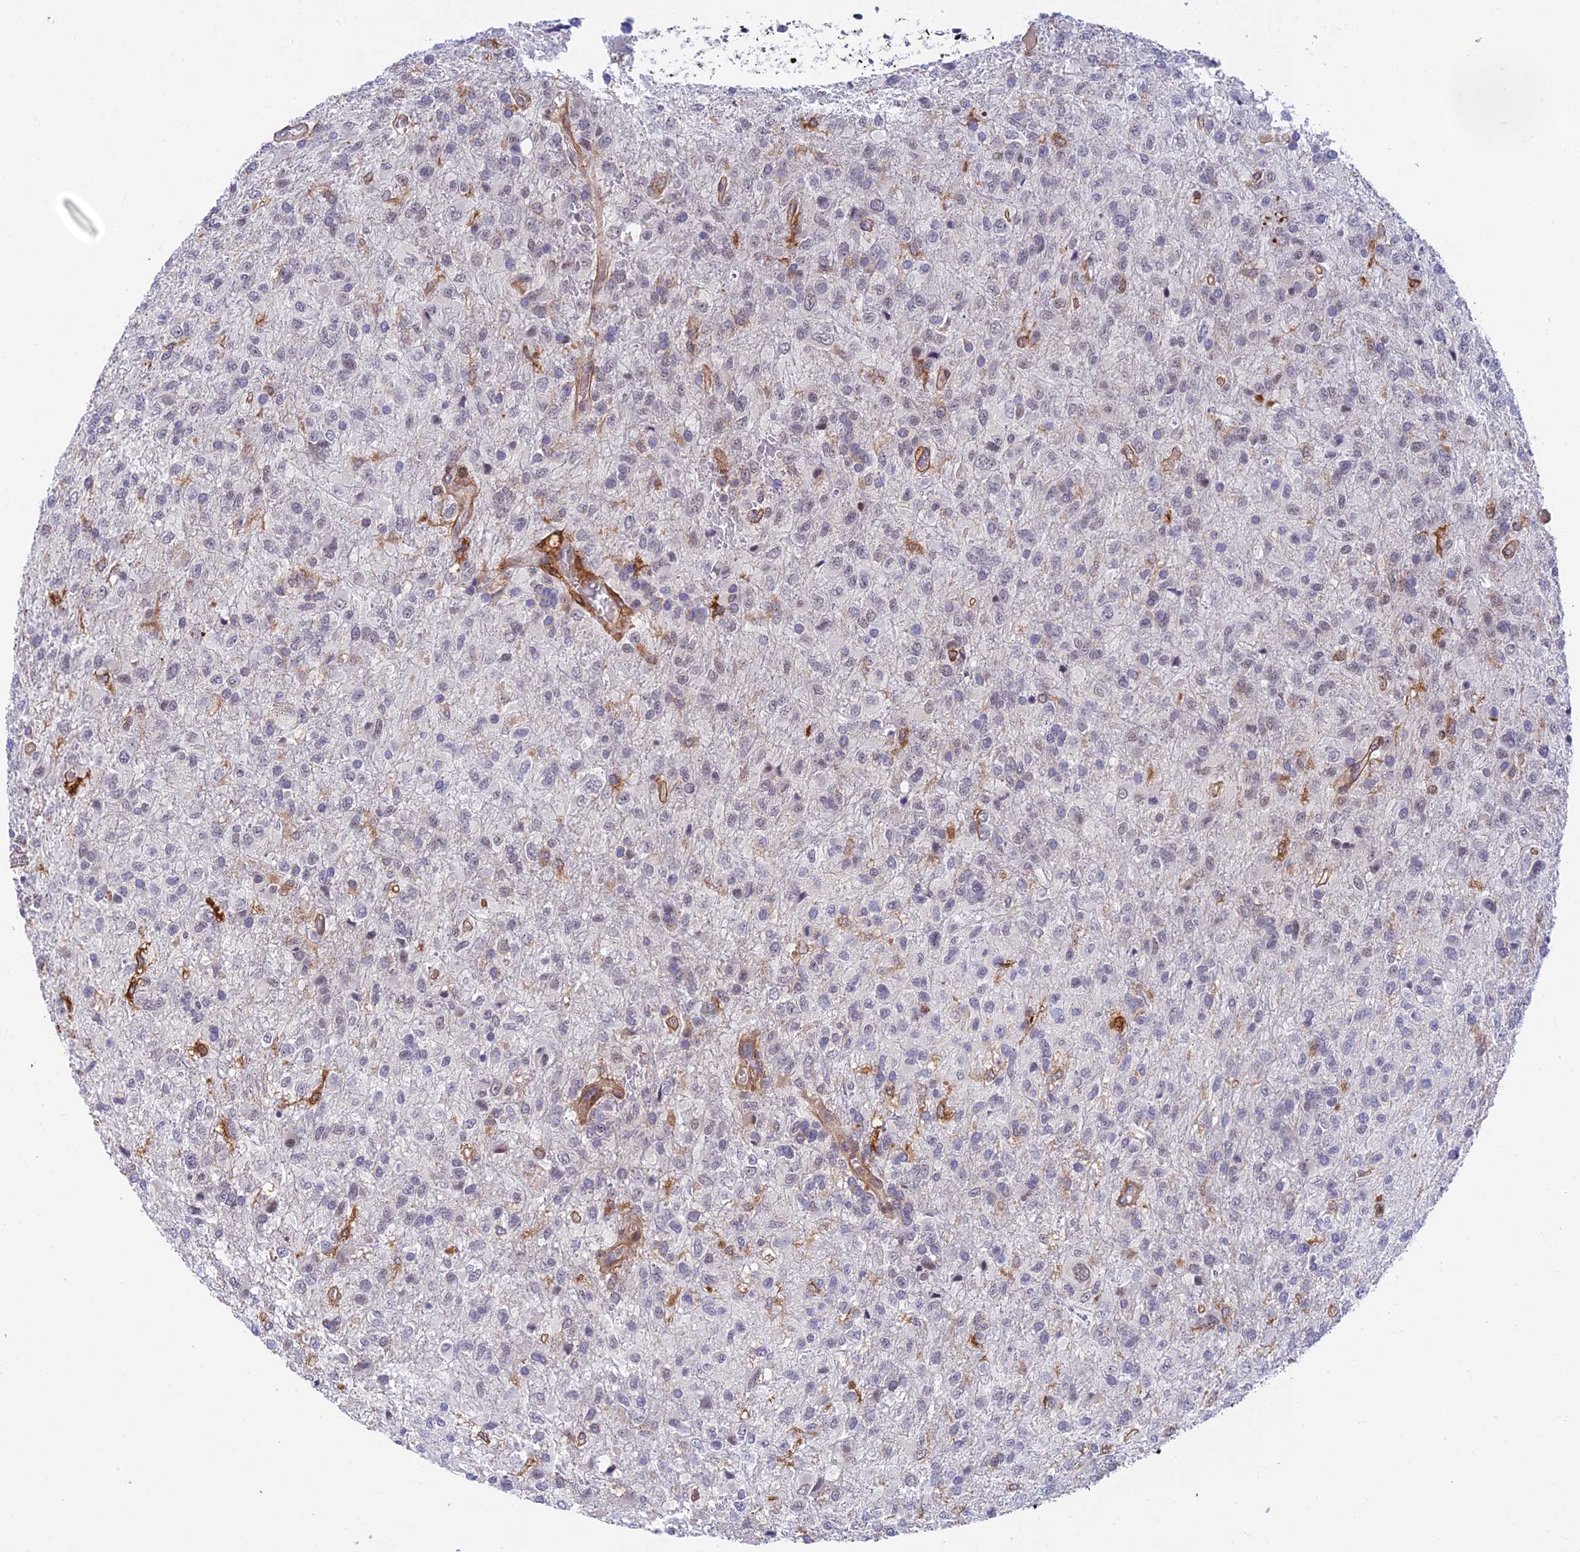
{"staining": {"intensity": "weak", "quantity": "<25%", "location": "nuclear"}, "tissue": "glioma", "cell_type": "Tumor cells", "image_type": "cancer", "snomed": [{"axis": "morphology", "description": "Glioma, malignant, High grade"}, {"axis": "topography", "description": "Brain"}], "caption": "Malignant glioma (high-grade) was stained to show a protein in brown. There is no significant expression in tumor cells.", "gene": "NSMCE1", "patient": {"sex": "female", "age": 74}}